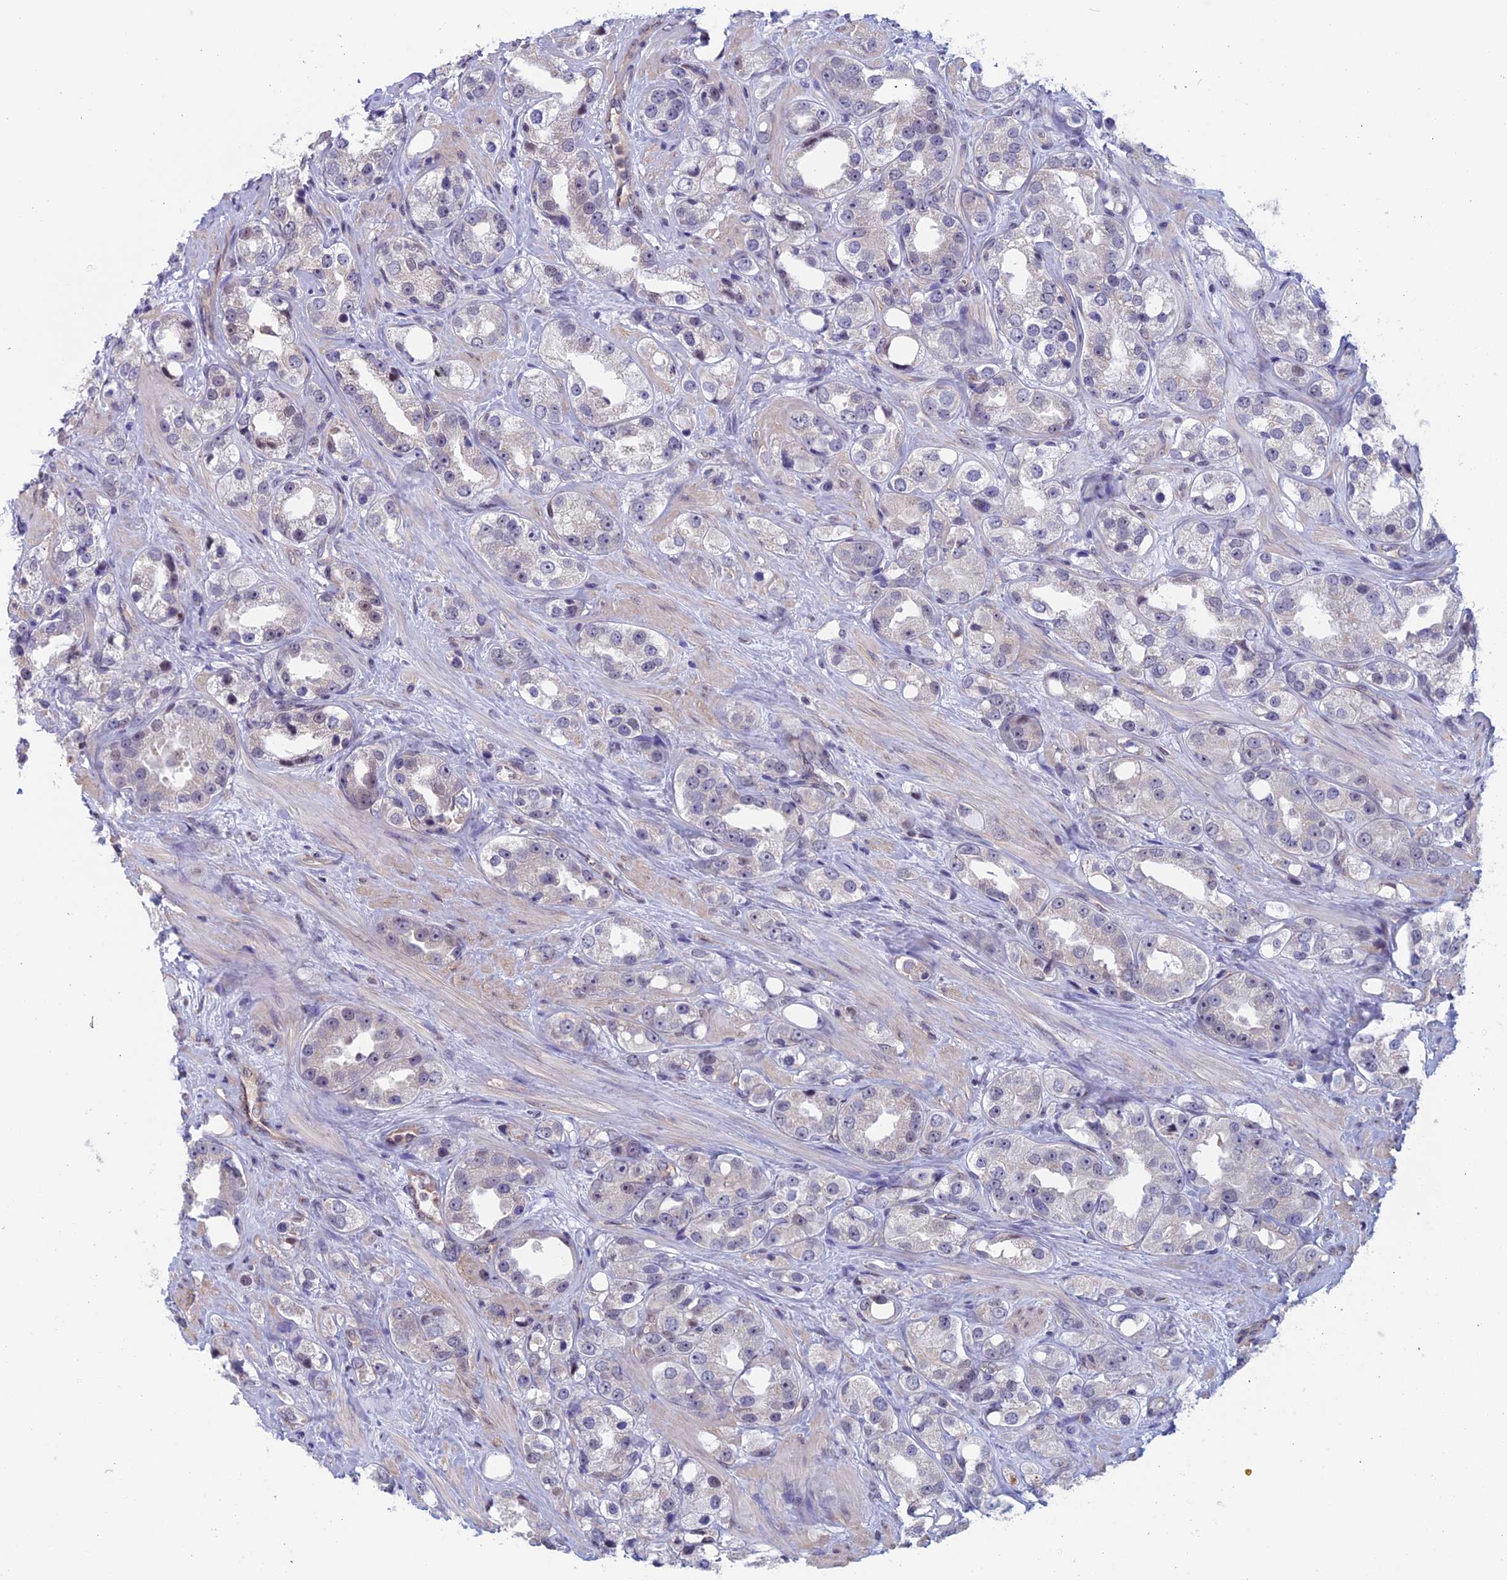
{"staining": {"intensity": "negative", "quantity": "none", "location": "none"}, "tissue": "prostate cancer", "cell_type": "Tumor cells", "image_type": "cancer", "snomed": [{"axis": "morphology", "description": "Adenocarcinoma, NOS"}, {"axis": "topography", "description": "Prostate"}], "caption": "The histopathology image reveals no significant expression in tumor cells of prostate adenocarcinoma.", "gene": "SLC1A6", "patient": {"sex": "male", "age": 79}}